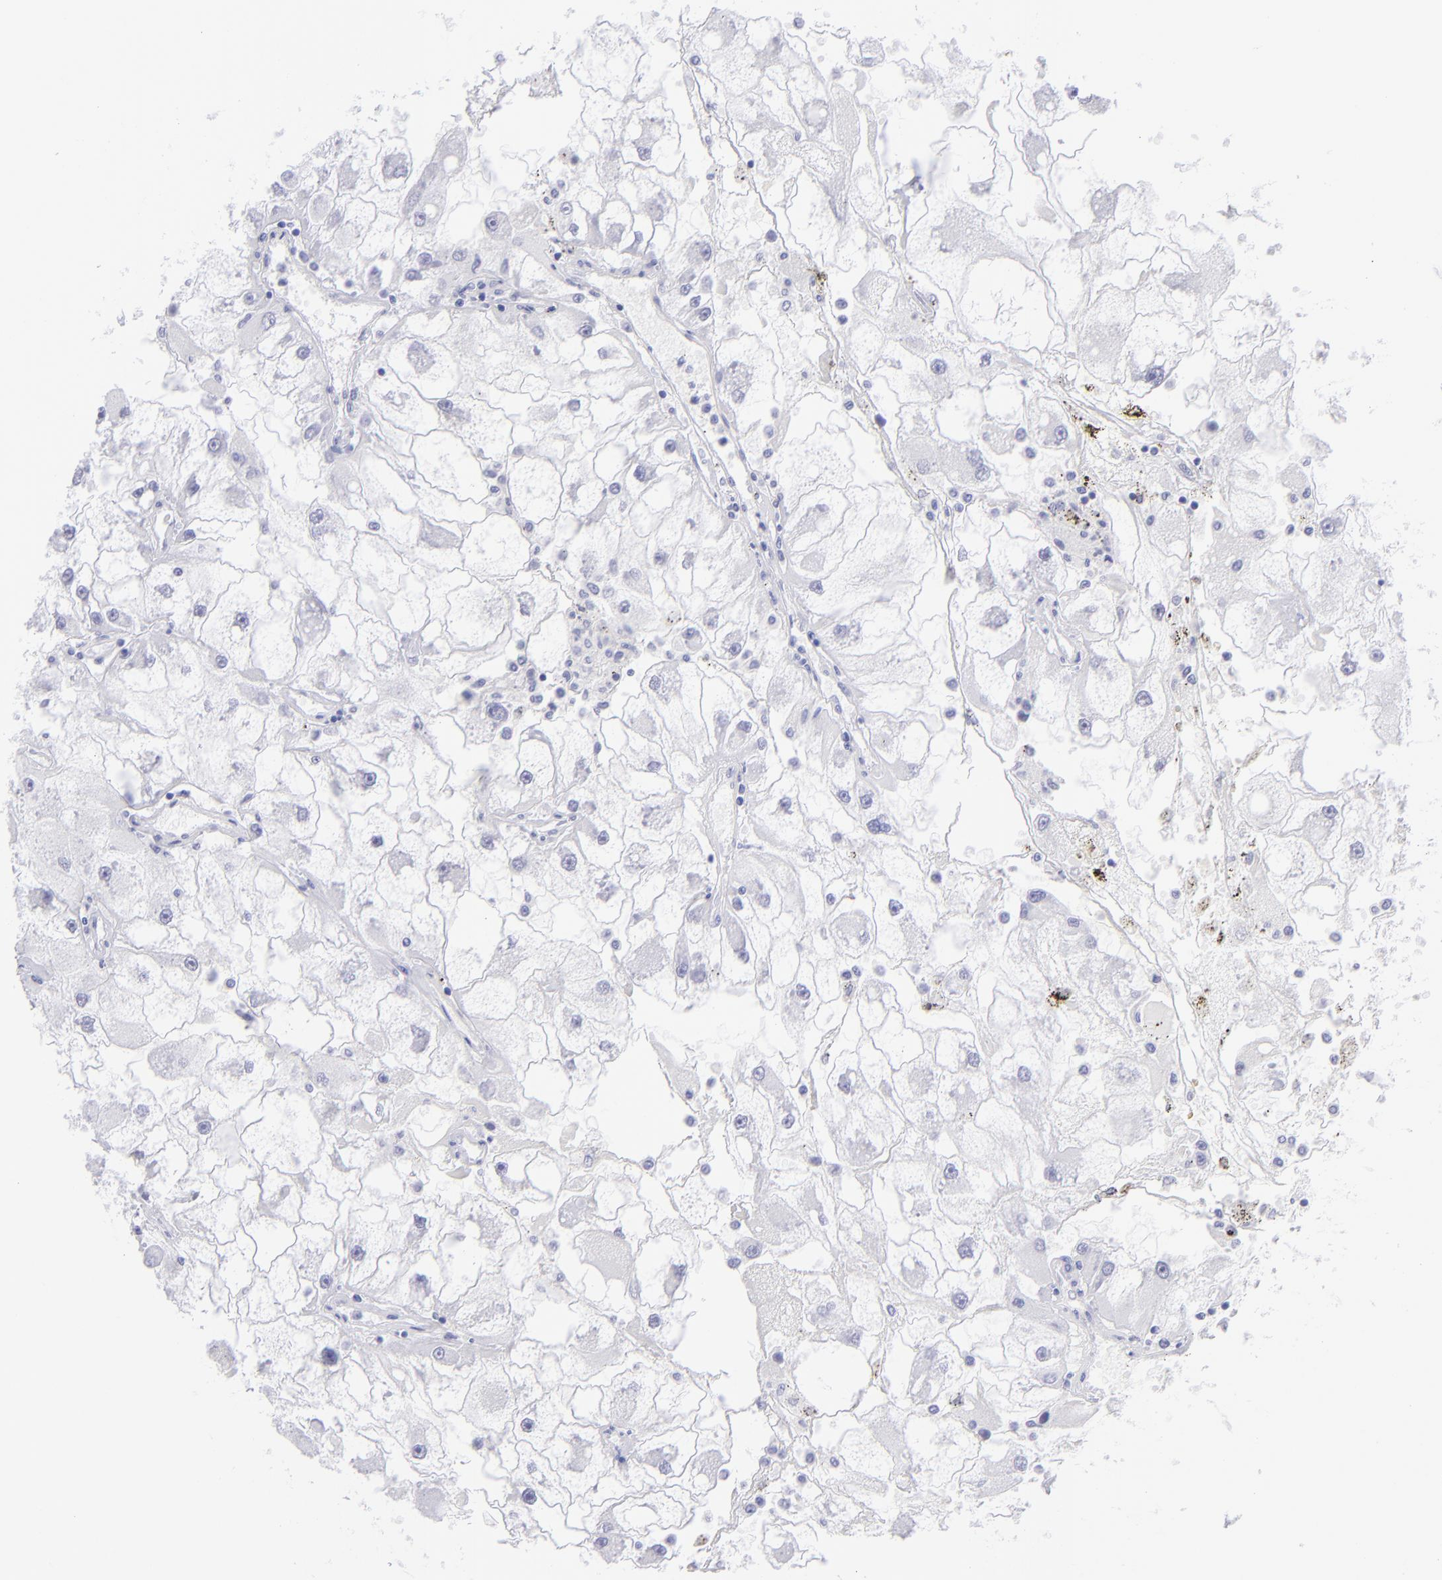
{"staining": {"intensity": "negative", "quantity": "none", "location": "none"}, "tissue": "renal cancer", "cell_type": "Tumor cells", "image_type": "cancer", "snomed": [{"axis": "morphology", "description": "Adenocarcinoma, NOS"}, {"axis": "topography", "description": "Kidney"}], "caption": "The photomicrograph displays no staining of tumor cells in renal cancer.", "gene": "SLC1A3", "patient": {"sex": "female", "age": 73}}